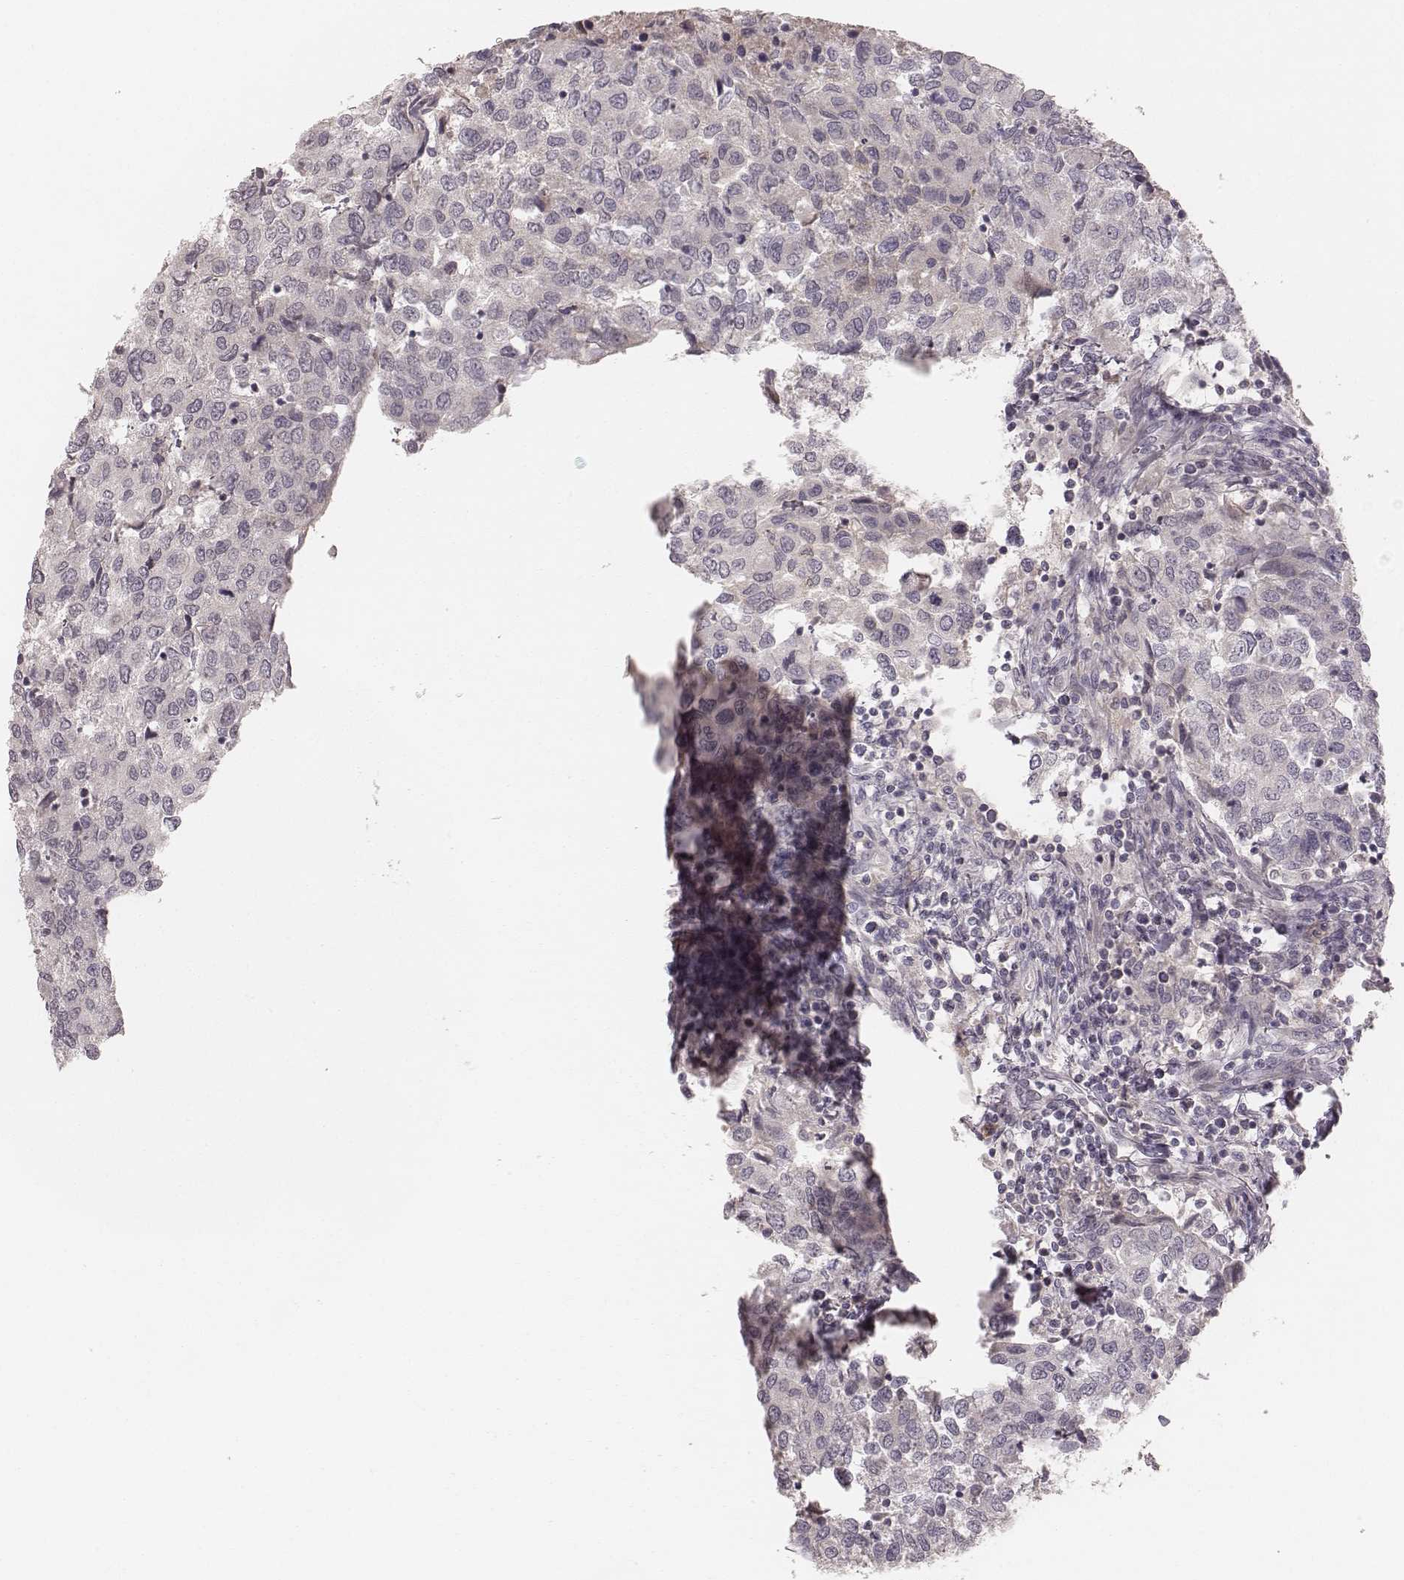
{"staining": {"intensity": "negative", "quantity": "none", "location": "none"}, "tissue": "urothelial cancer", "cell_type": "Tumor cells", "image_type": "cancer", "snomed": [{"axis": "morphology", "description": "Urothelial carcinoma, High grade"}, {"axis": "topography", "description": "Urinary bladder"}], "caption": "This is a photomicrograph of IHC staining of urothelial cancer, which shows no staining in tumor cells. (DAB IHC visualized using brightfield microscopy, high magnification).", "gene": "LY6K", "patient": {"sex": "female", "age": 78}}